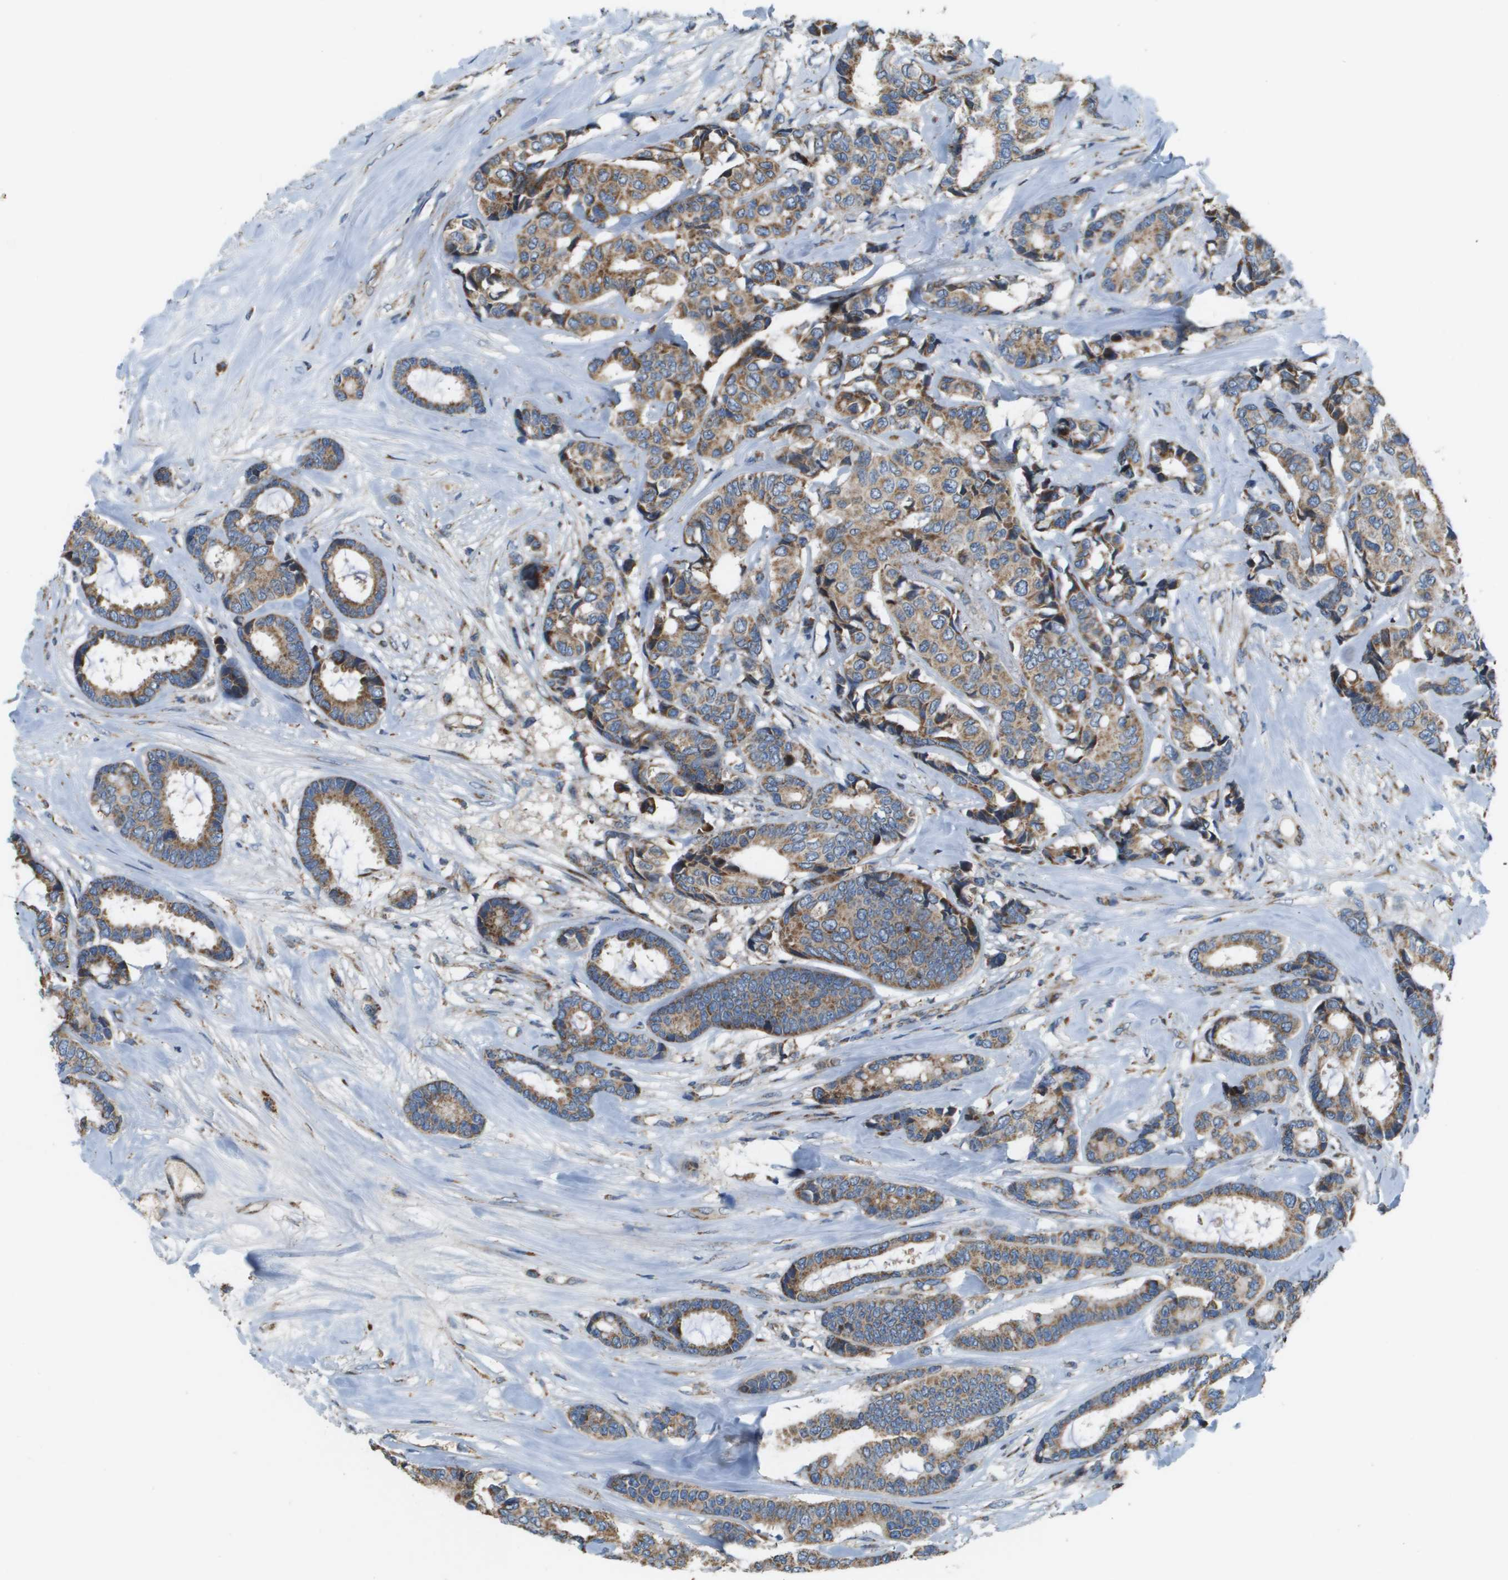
{"staining": {"intensity": "moderate", "quantity": ">75%", "location": "cytoplasmic/membranous"}, "tissue": "breast cancer", "cell_type": "Tumor cells", "image_type": "cancer", "snomed": [{"axis": "morphology", "description": "Duct carcinoma"}, {"axis": "topography", "description": "Breast"}], "caption": "Protein expression analysis of breast cancer demonstrates moderate cytoplasmic/membranous expression in approximately >75% of tumor cells.", "gene": "NRK", "patient": {"sex": "female", "age": 87}}